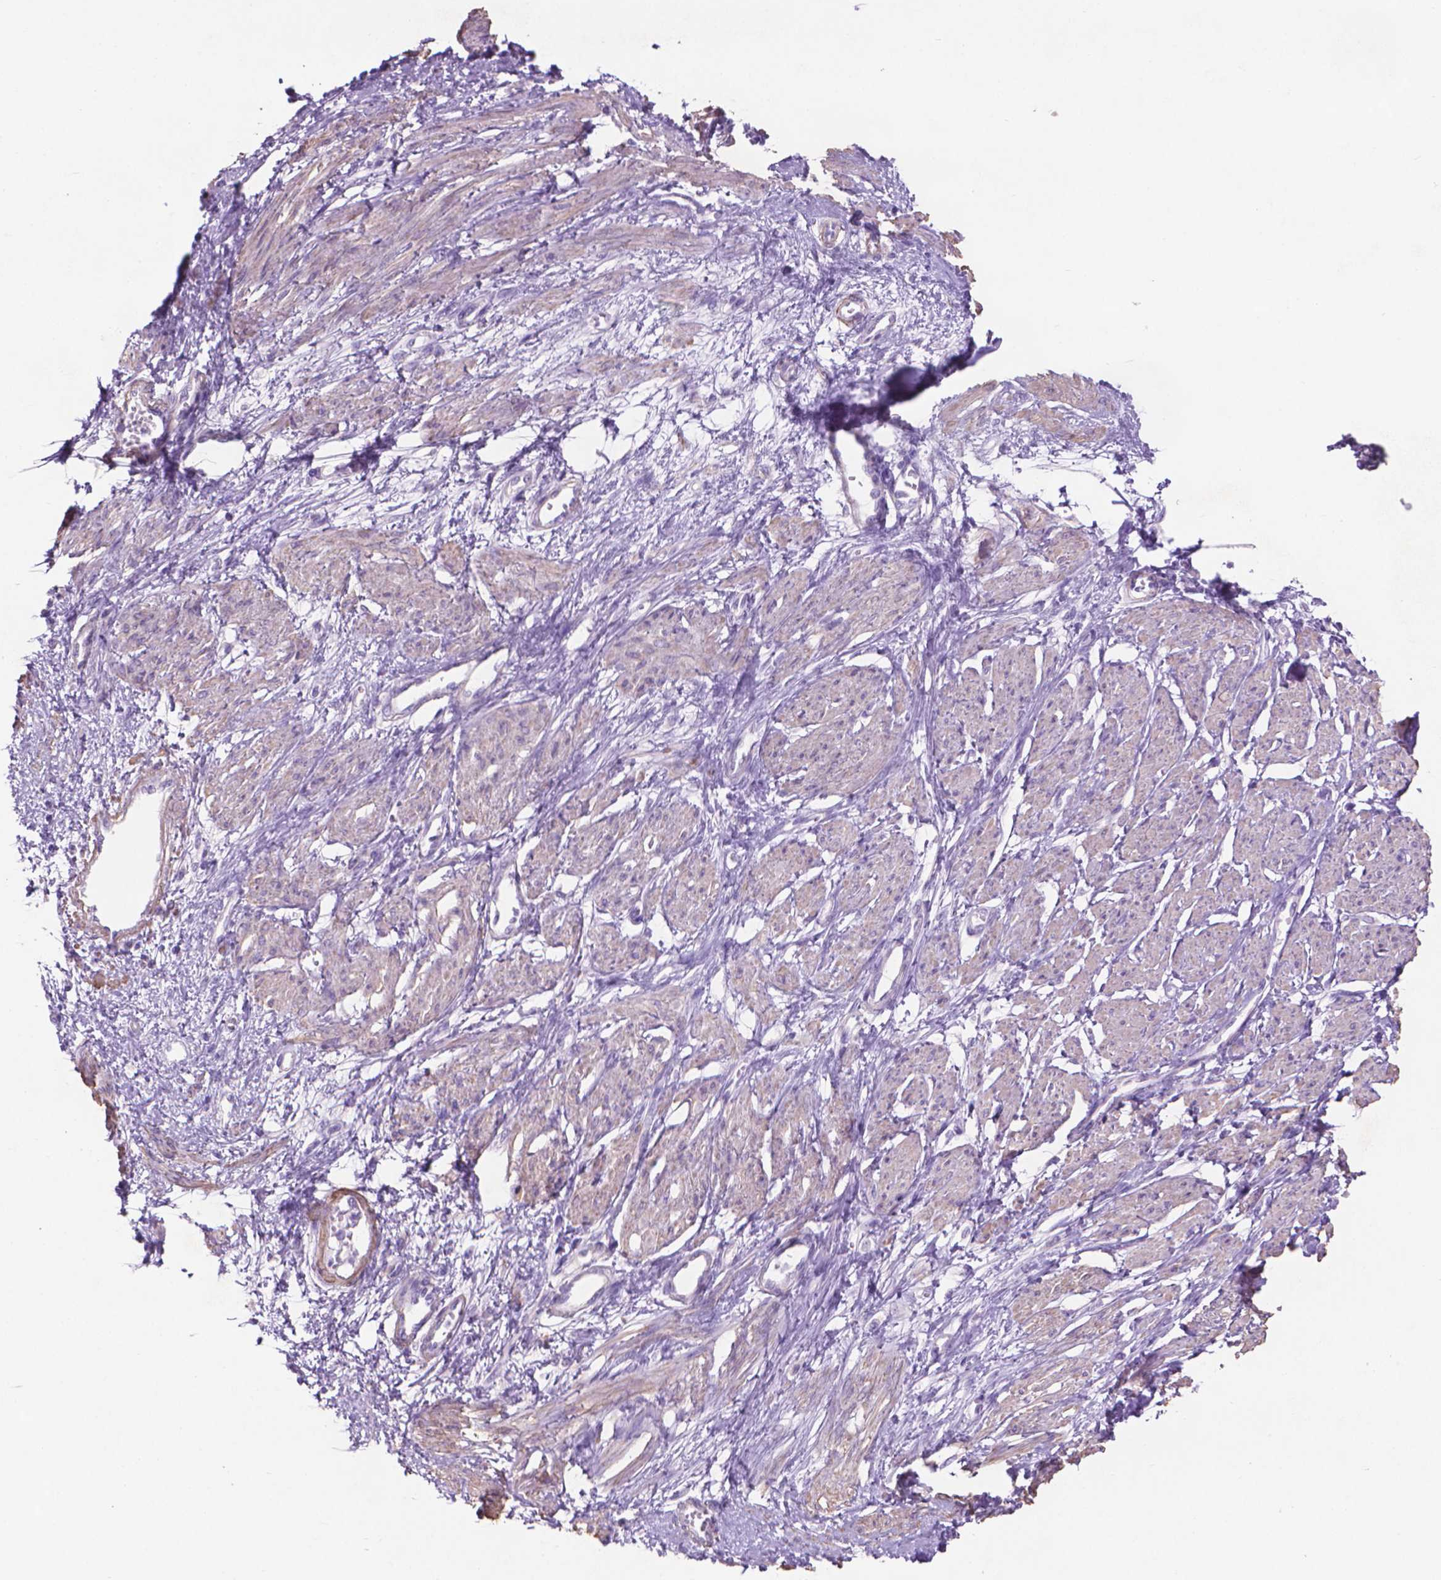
{"staining": {"intensity": "weak", "quantity": "25%-75%", "location": "cytoplasmic/membranous"}, "tissue": "smooth muscle", "cell_type": "Smooth muscle cells", "image_type": "normal", "snomed": [{"axis": "morphology", "description": "Normal tissue, NOS"}, {"axis": "topography", "description": "Smooth muscle"}, {"axis": "topography", "description": "Uterus"}], "caption": "This image displays immunohistochemistry (IHC) staining of normal human smooth muscle, with low weak cytoplasmic/membranous staining in about 25%-75% of smooth muscle cells.", "gene": "AQP10", "patient": {"sex": "female", "age": 39}}